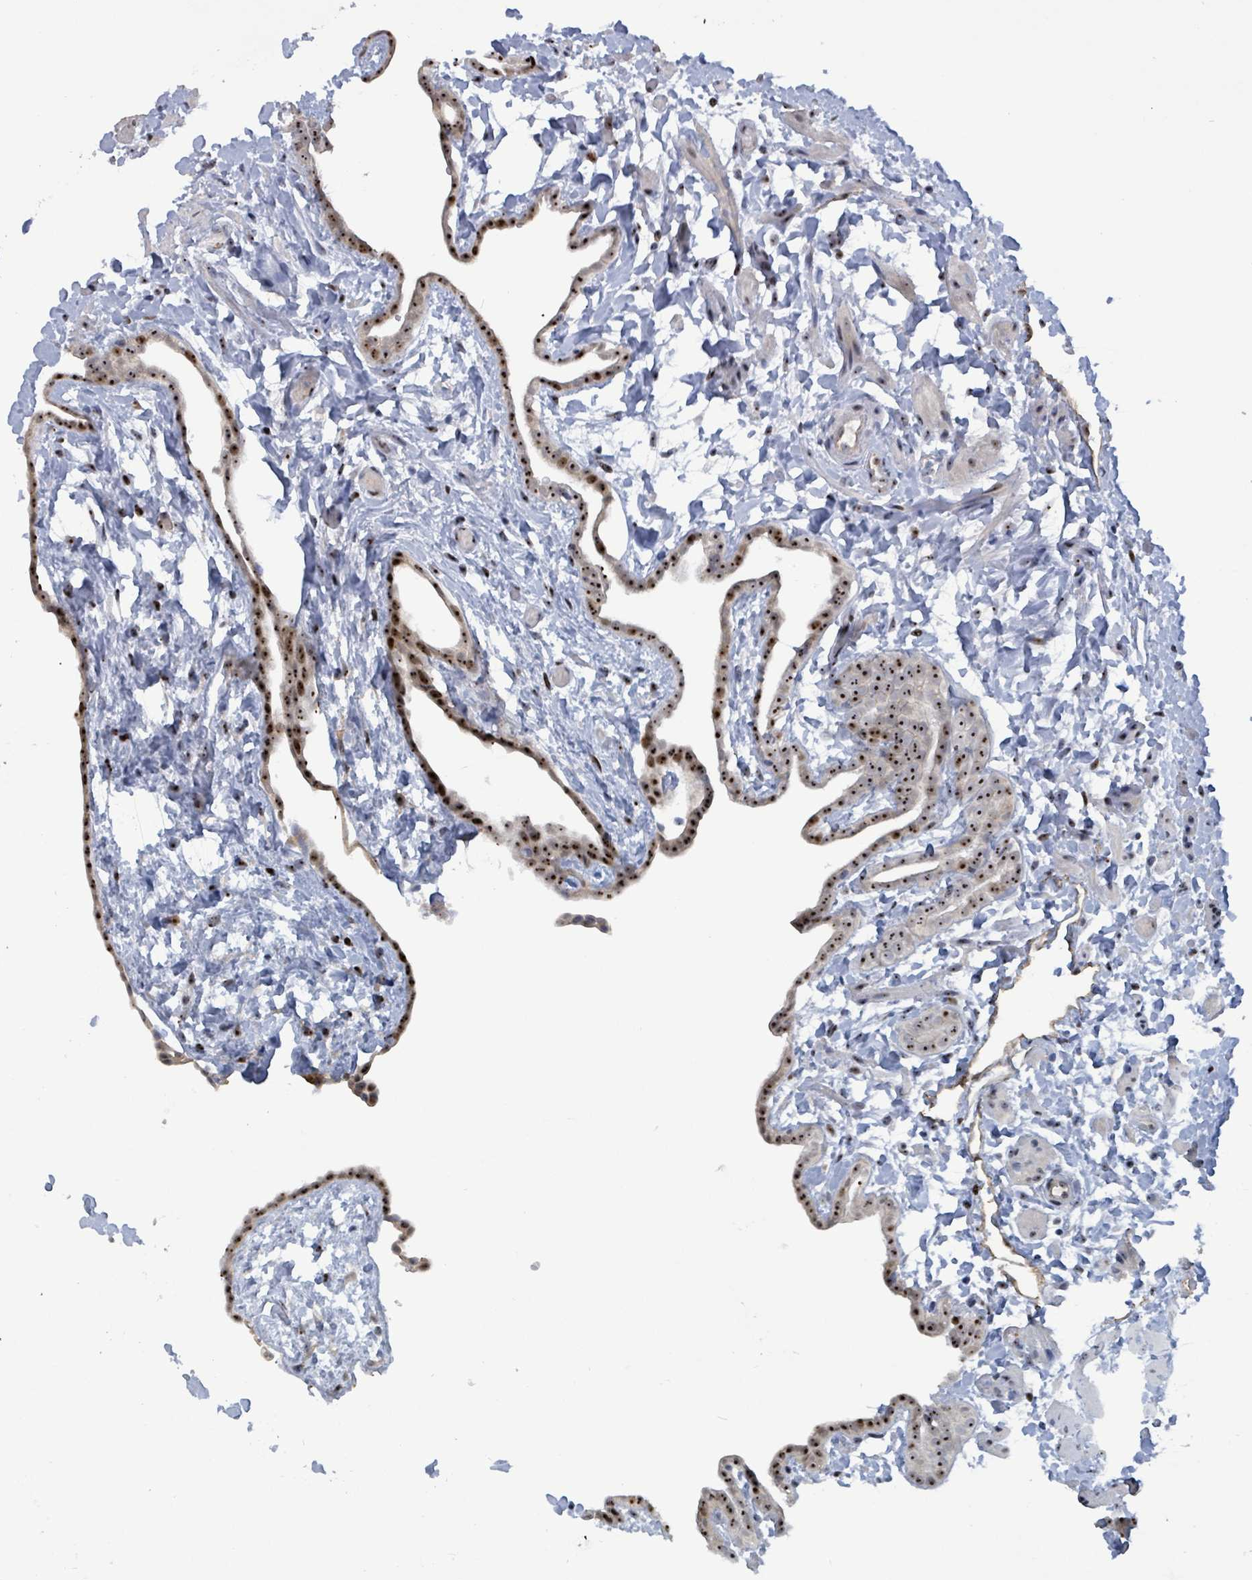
{"staining": {"intensity": "strong", "quantity": ">75%", "location": "nuclear"}, "tissue": "fallopian tube", "cell_type": "Glandular cells", "image_type": "normal", "snomed": [{"axis": "morphology", "description": "Normal tissue, NOS"}, {"axis": "topography", "description": "Fallopian tube"}], "caption": "Unremarkable fallopian tube shows strong nuclear staining in approximately >75% of glandular cells, visualized by immunohistochemistry.", "gene": "RRN3", "patient": {"sex": "female", "age": 37}}